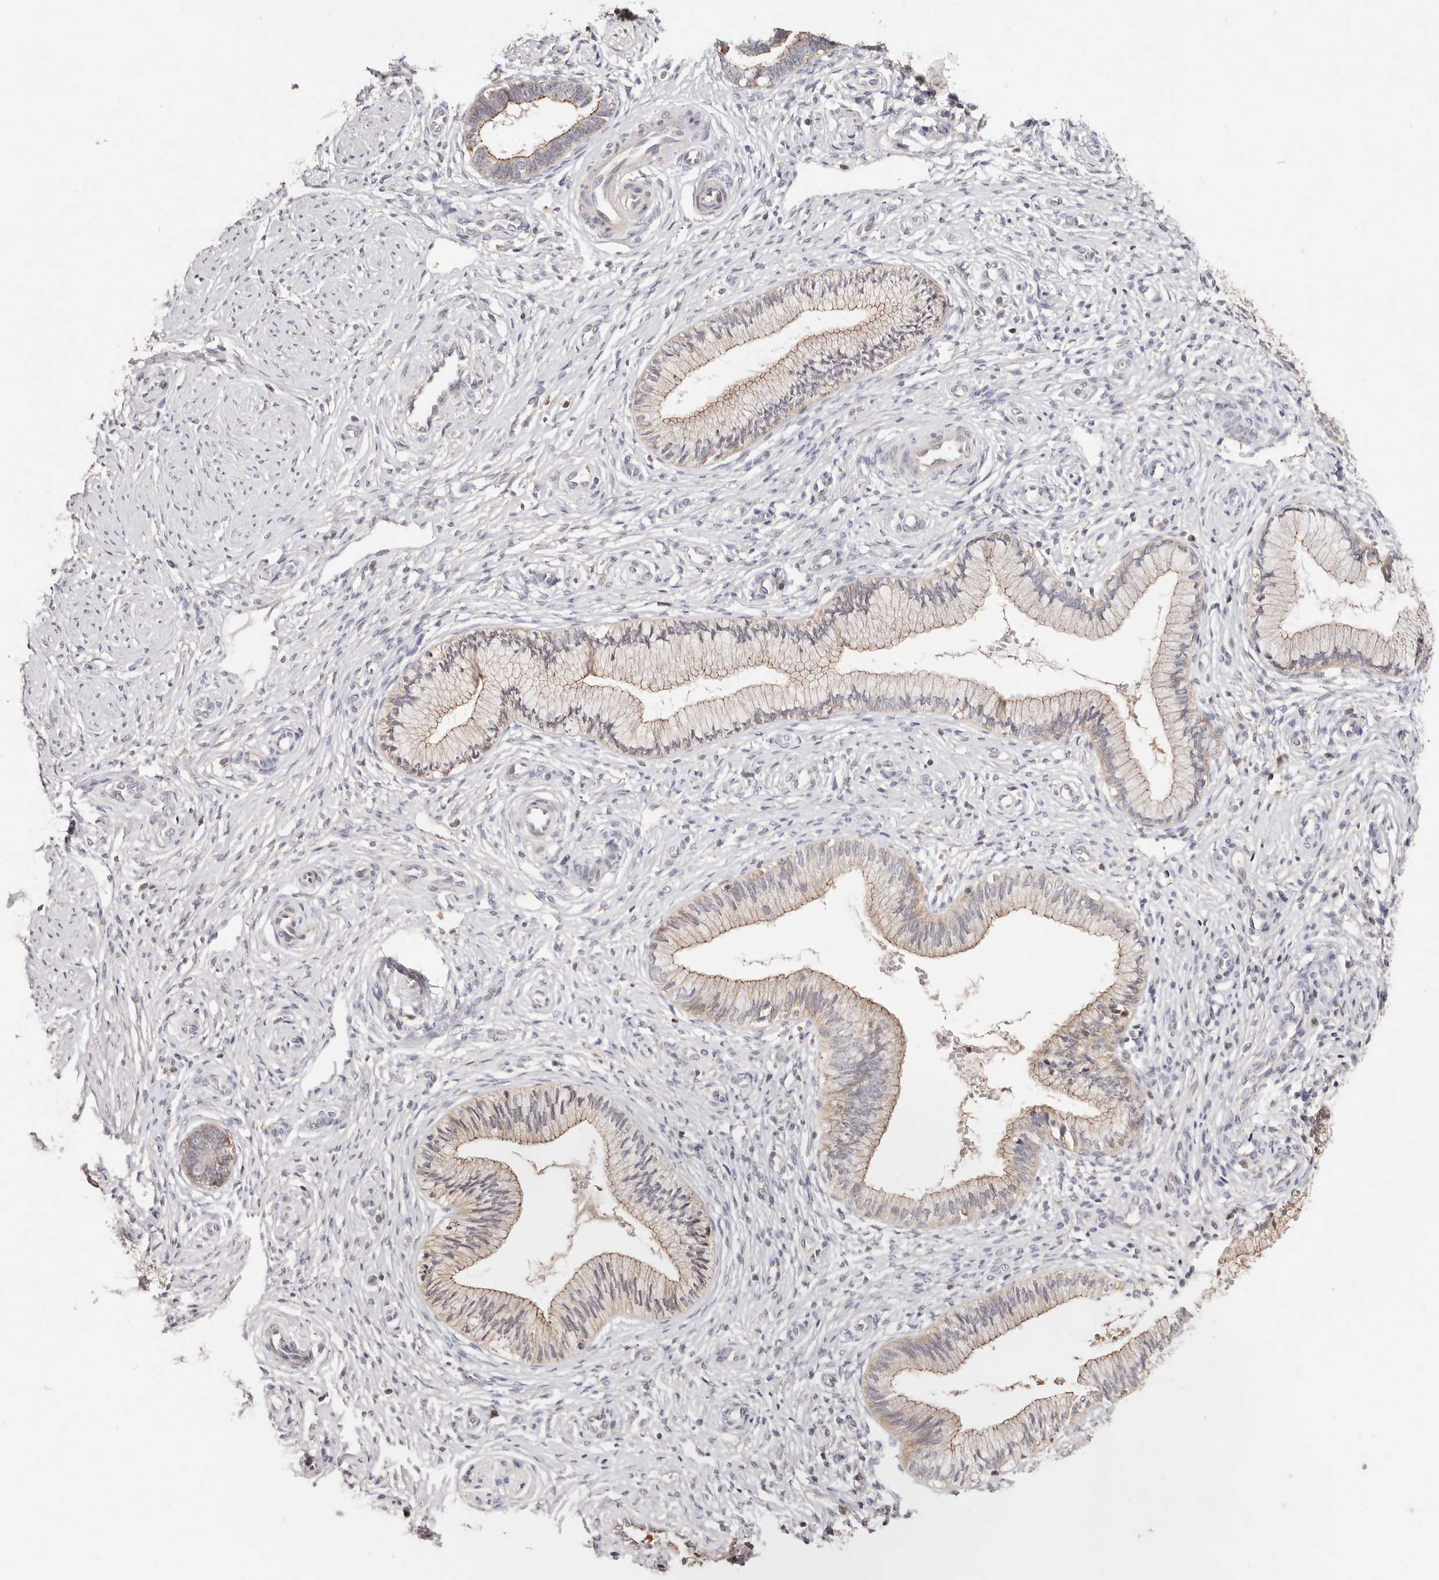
{"staining": {"intensity": "weak", "quantity": "25%-75%", "location": "cytoplasmic/membranous"}, "tissue": "cervix", "cell_type": "Glandular cells", "image_type": "normal", "snomed": [{"axis": "morphology", "description": "Normal tissue, NOS"}, {"axis": "topography", "description": "Cervix"}], "caption": "Cervix stained with a protein marker reveals weak staining in glandular cells.", "gene": "CXADR", "patient": {"sex": "female", "age": 27}}